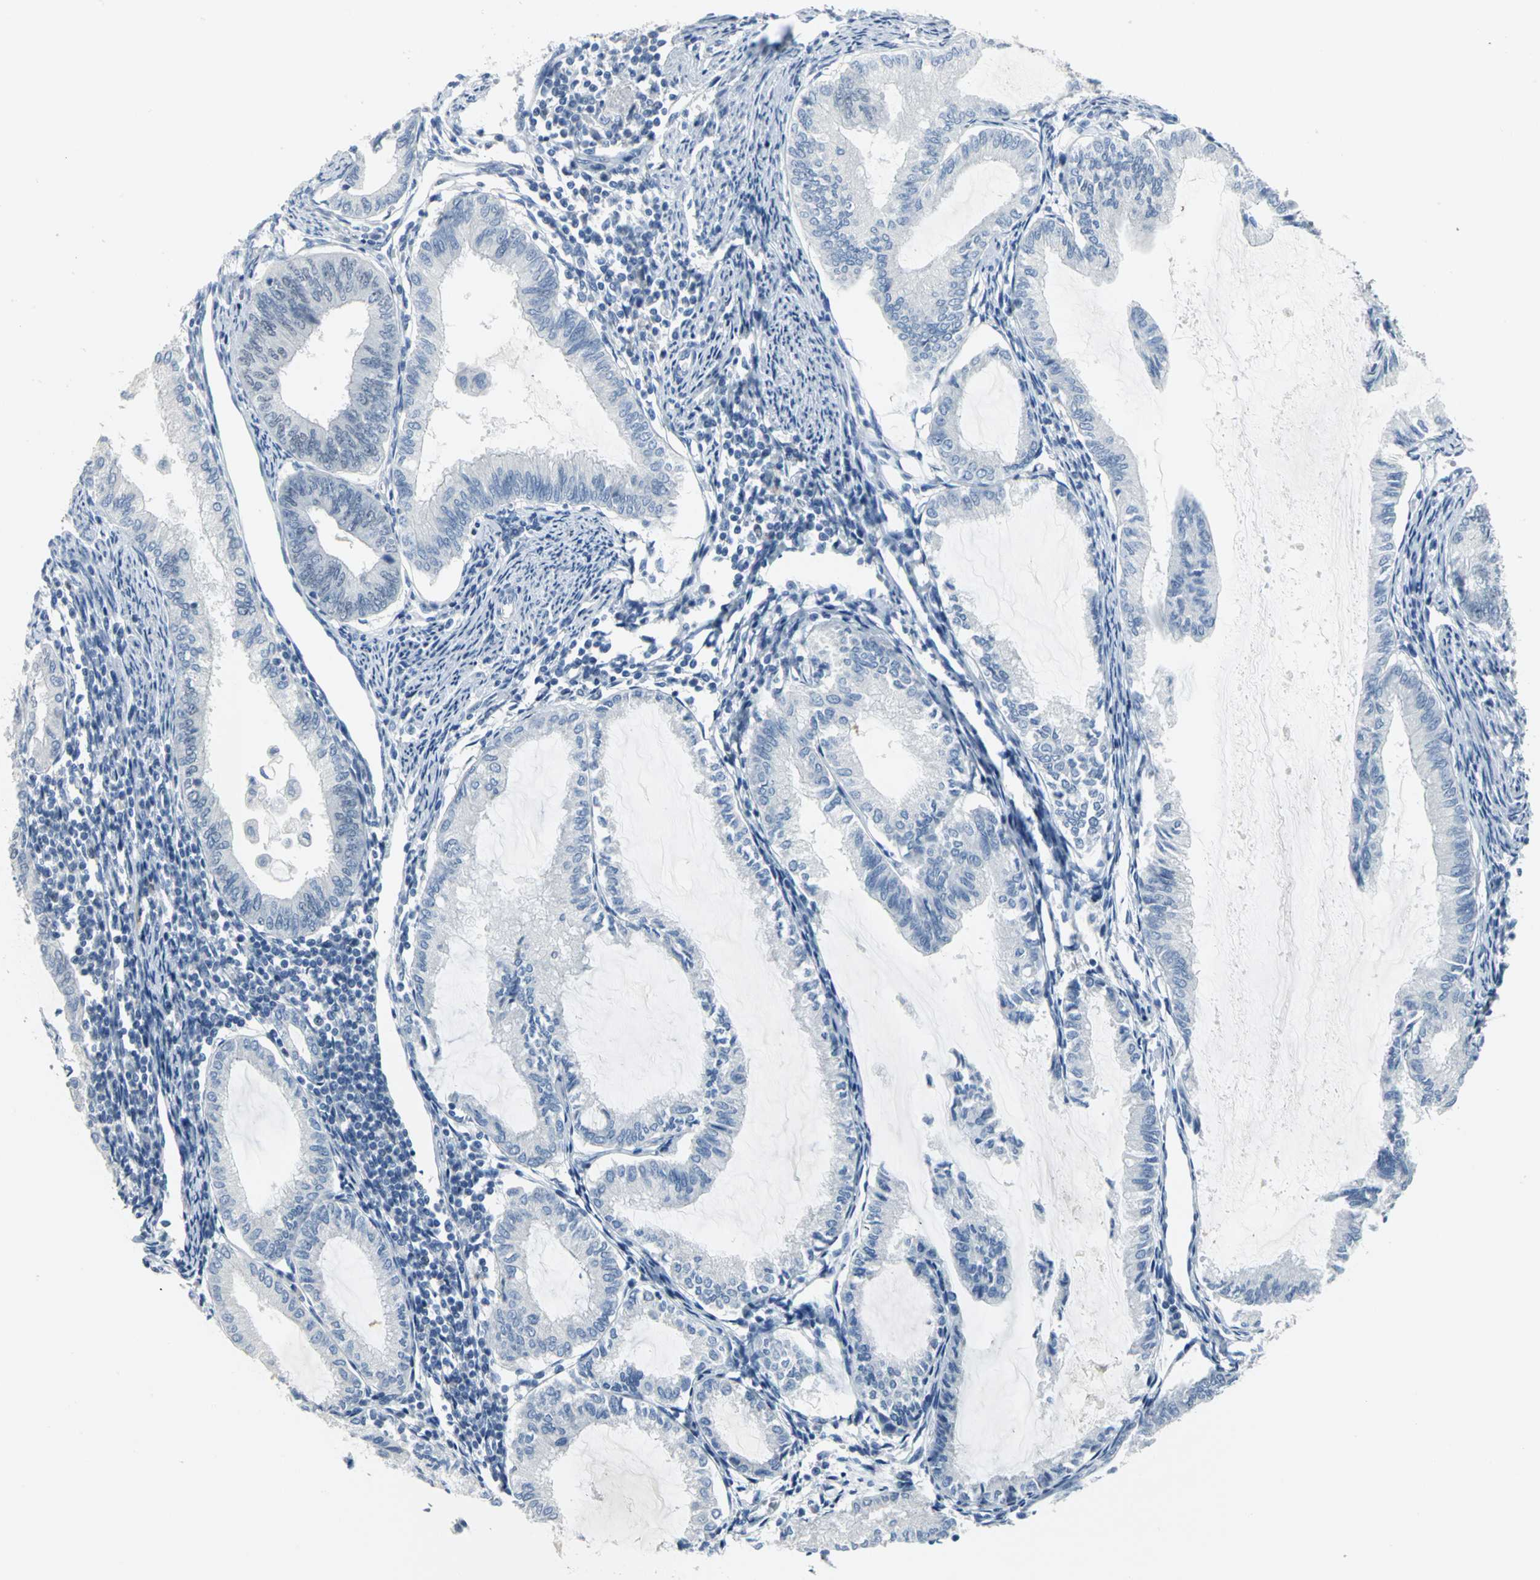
{"staining": {"intensity": "negative", "quantity": "none", "location": "none"}, "tissue": "endometrial cancer", "cell_type": "Tumor cells", "image_type": "cancer", "snomed": [{"axis": "morphology", "description": "Adenocarcinoma, NOS"}, {"axis": "topography", "description": "Endometrium"}], "caption": "An immunohistochemistry (IHC) image of endometrial cancer (adenocarcinoma) is shown. There is no staining in tumor cells of endometrial cancer (adenocarcinoma).", "gene": "MCM3", "patient": {"sex": "female", "age": 86}}